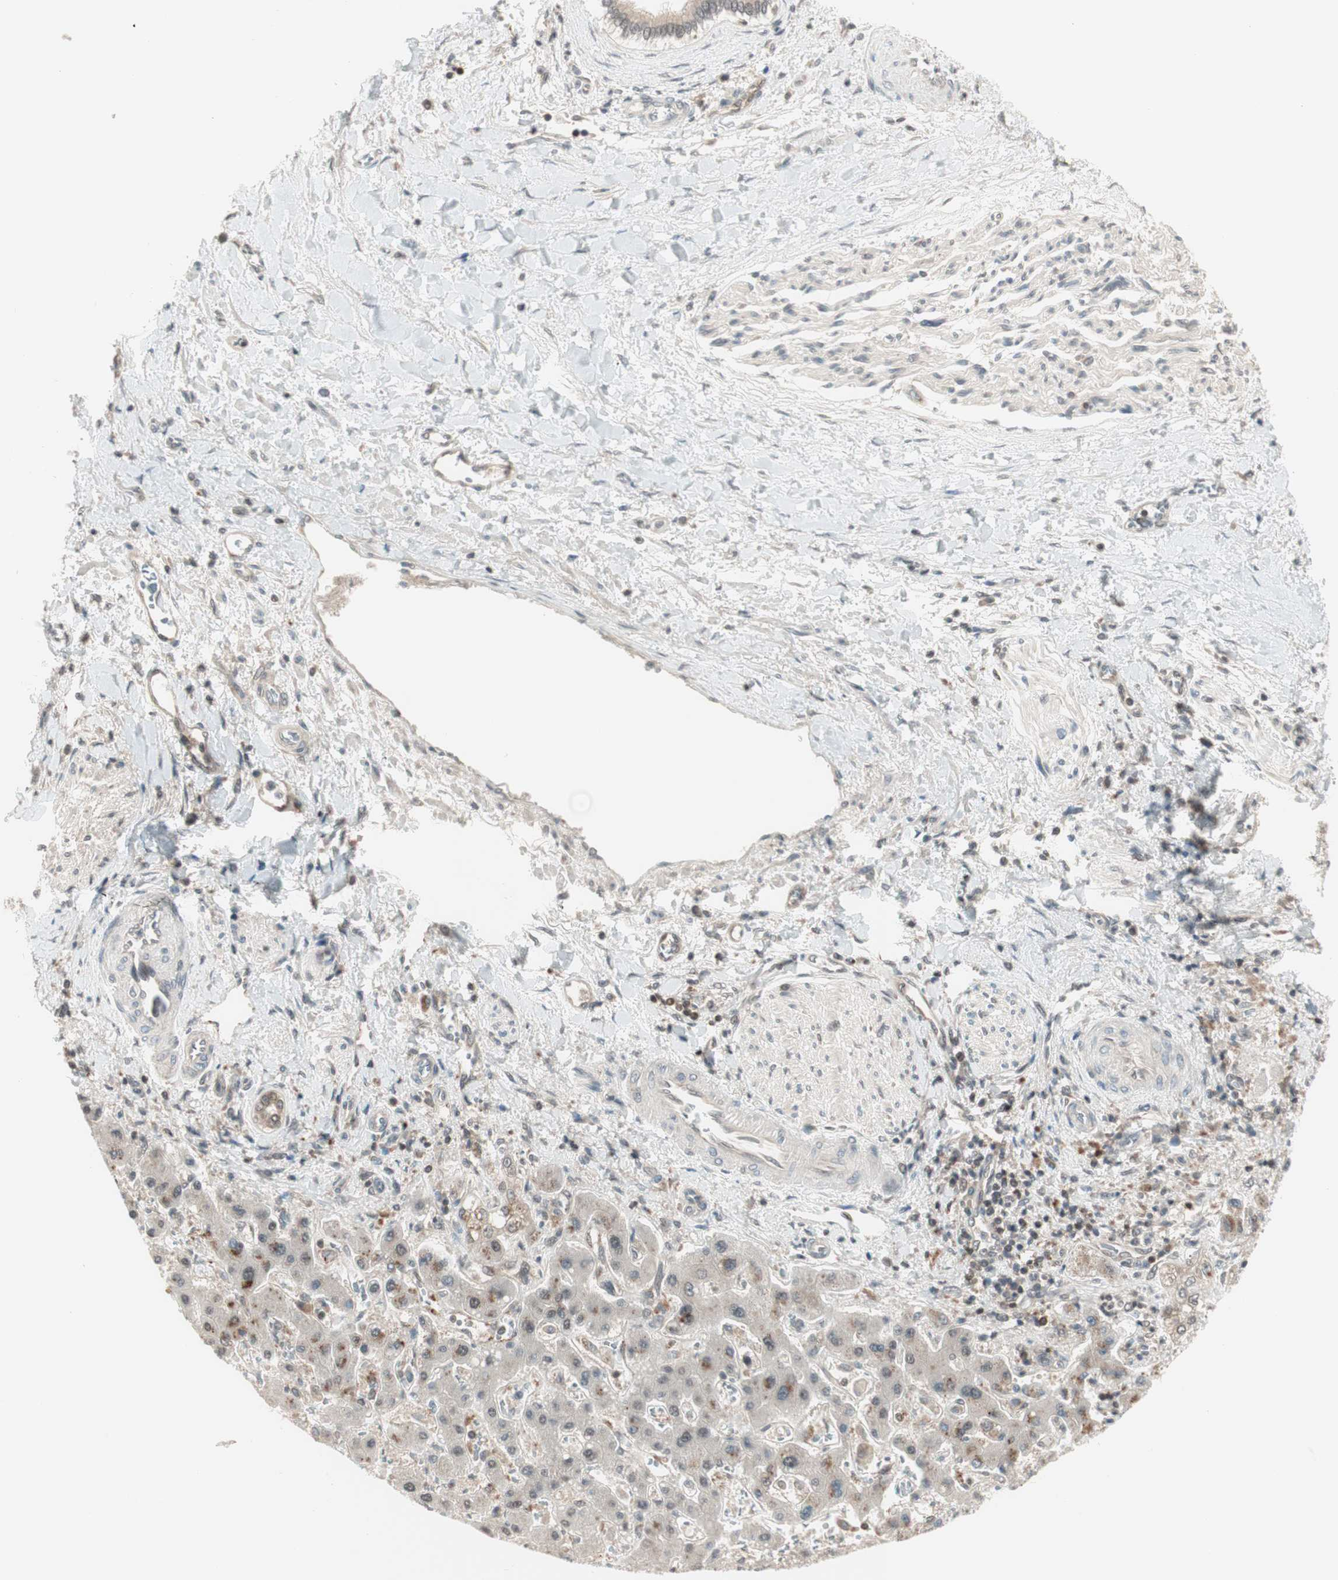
{"staining": {"intensity": "weak", "quantity": "<25%", "location": "cytoplasmic/membranous"}, "tissue": "liver cancer", "cell_type": "Tumor cells", "image_type": "cancer", "snomed": [{"axis": "morphology", "description": "Cholangiocarcinoma"}, {"axis": "topography", "description": "Liver"}], "caption": "IHC of human liver cholangiocarcinoma reveals no positivity in tumor cells. Brightfield microscopy of immunohistochemistry stained with DAB (brown) and hematoxylin (blue), captured at high magnification.", "gene": "UBE2I", "patient": {"sex": "male", "age": 50}}